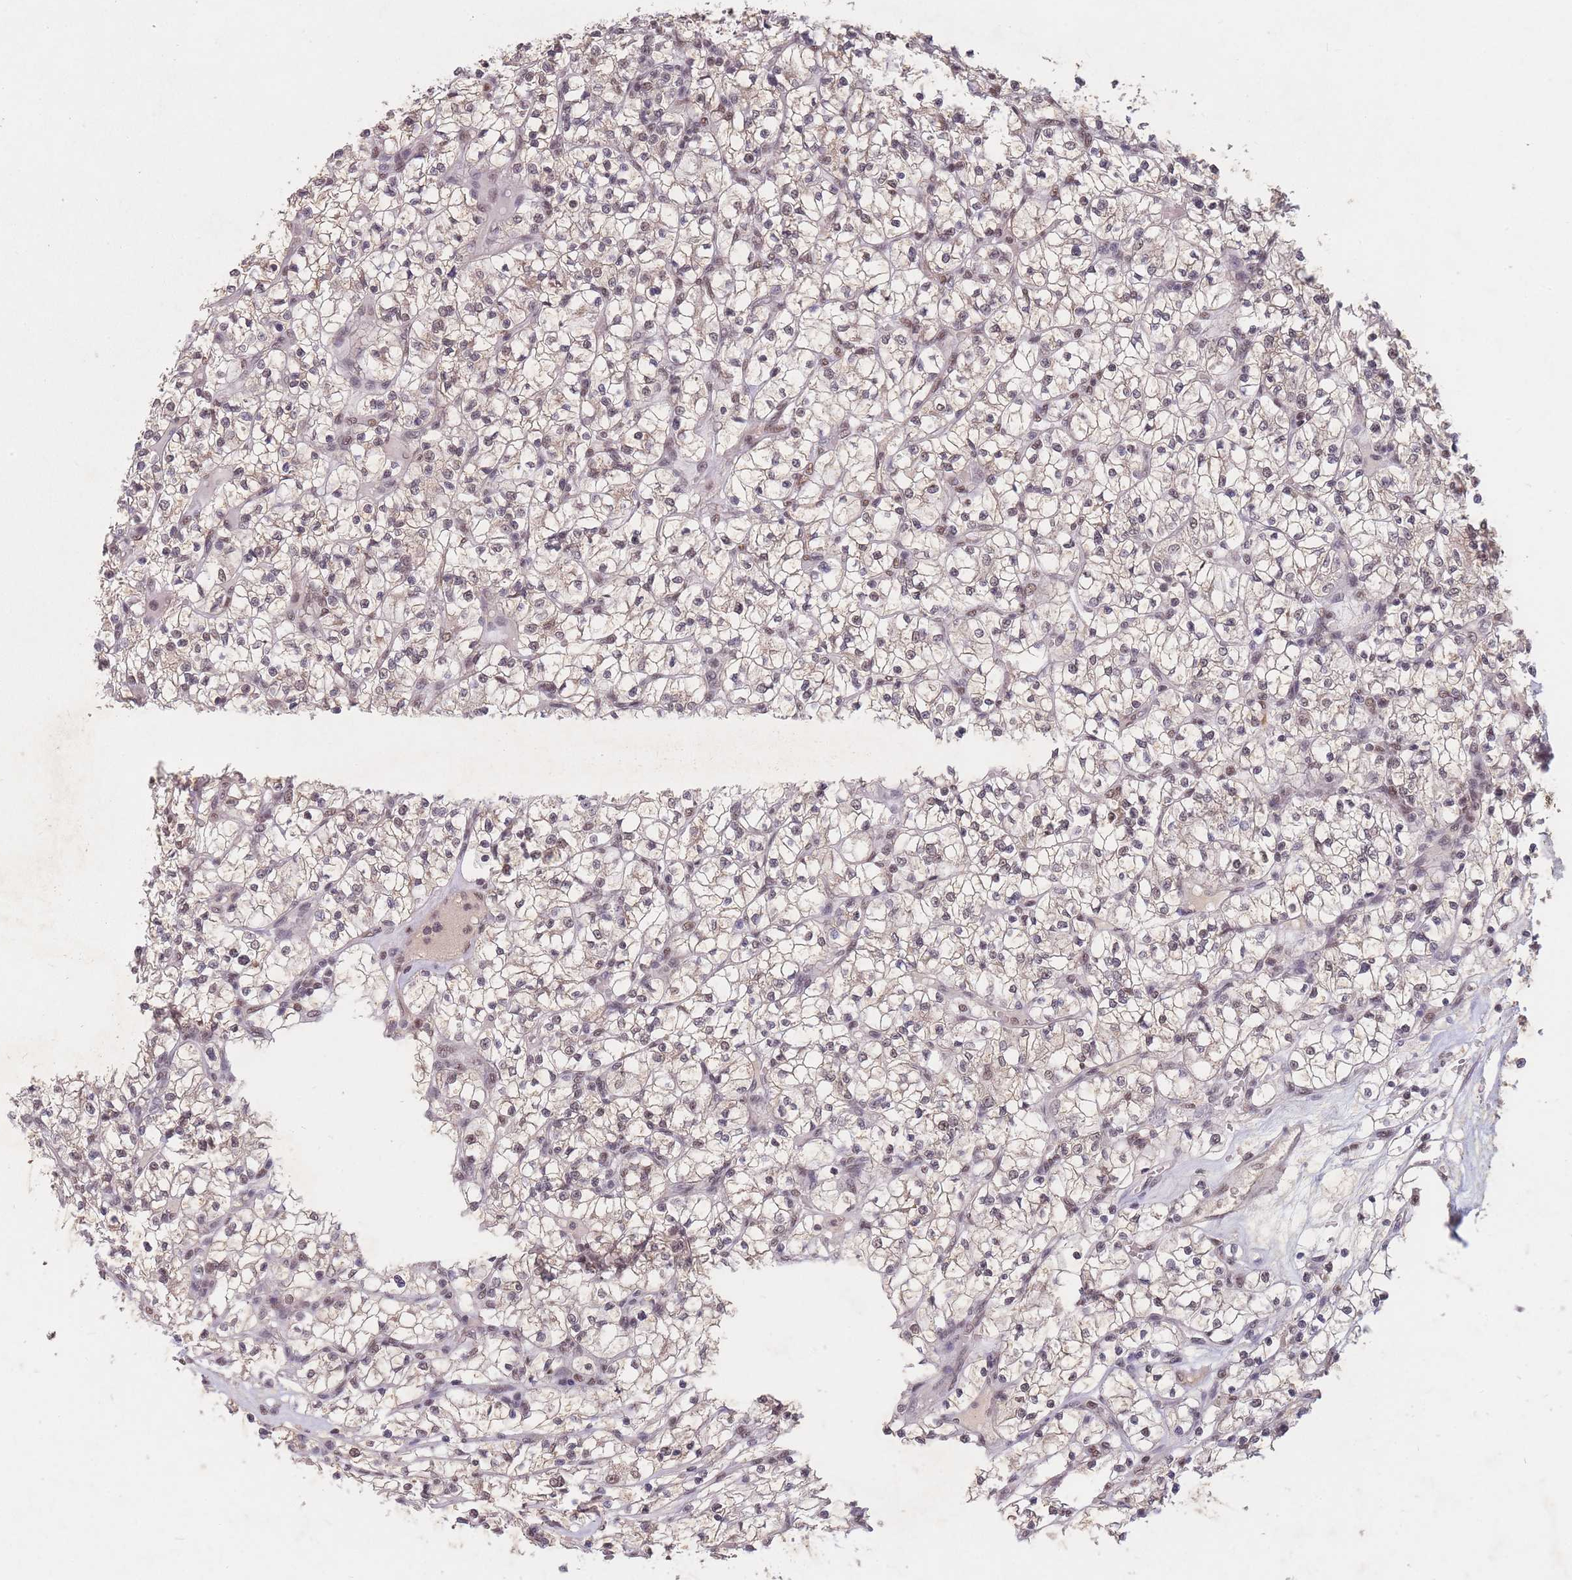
{"staining": {"intensity": "weak", "quantity": ">75%", "location": "nuclear"}, "tissue": "renal cancer", "cell_type": "Tumor cells", "image_type": "cancer", "snomed": [{"axis": "morphology", "description": "Adenocarcinoma, NOS"}, {"axis": "topography", "description": "Kidney"}], "caption": "Immunohistochemical staining of human renal adenocarcinoma demonstrates weak nuclear protein staining in approximately >75% of tumor cells.", "gene": "SNRPA1", "patient": {"sex": "female", "age": 64}}